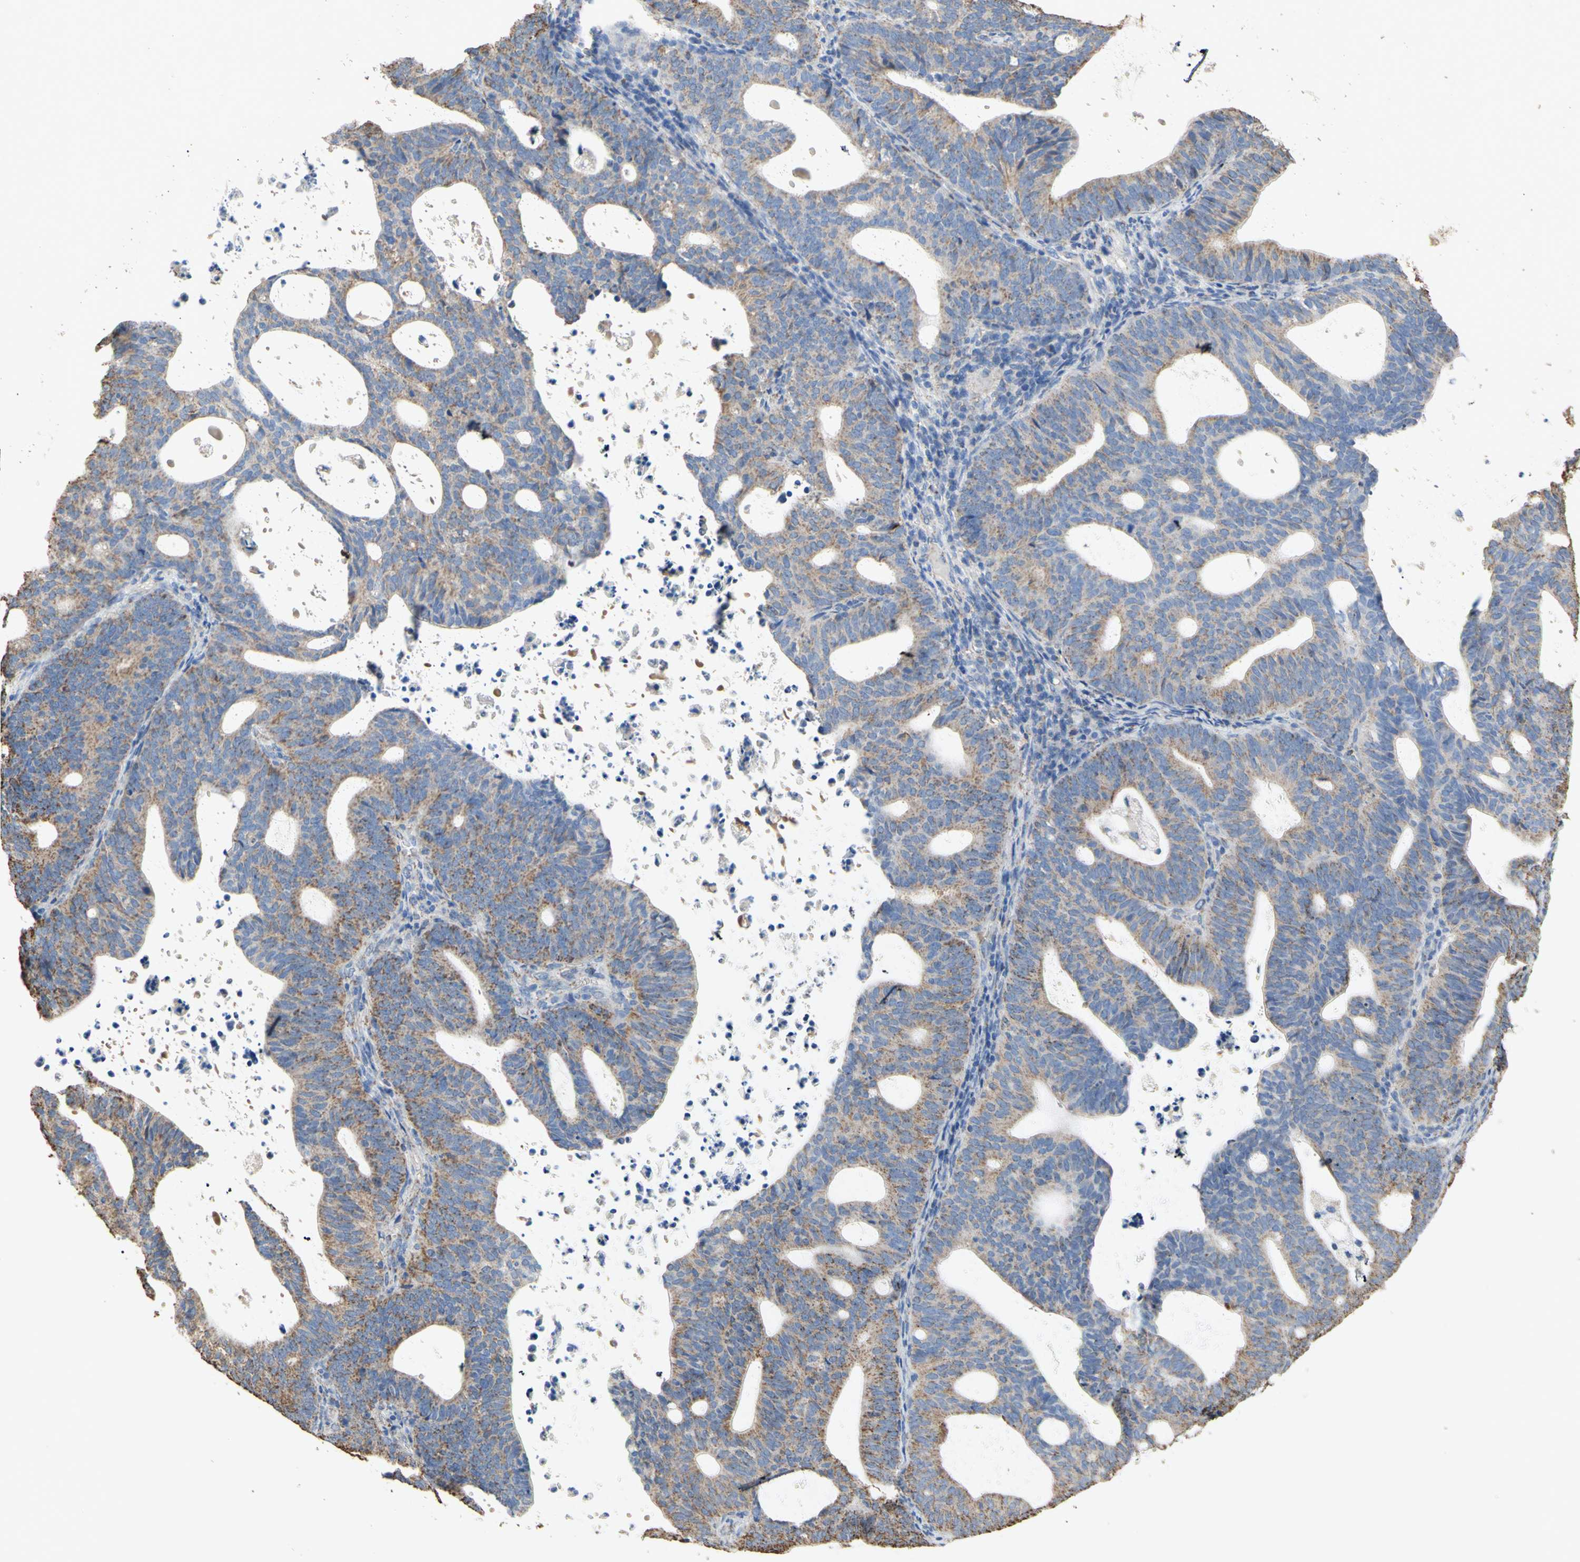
{"staining": {"intensity": "weak", "quantity": ">75%", "location": "cytoplasmic/membranous"}, "tissue": "endometrial cancer", "cell_type": "Tumor cells", "image_type": "cancer", "snomed": [{"axis": "morphology", "description": "Adenocarcinoma, NOS"}, {"axis": "topography", "description": "Uterus"}], "caption": "Endometrial cancer stained with a brown dye demonstrates weak cytoplasmic/membranous positive positivity in approximately >75% of tumor cells.", "gene": "CMKLR2", "patient": {"sex": "female", "age": 83}}